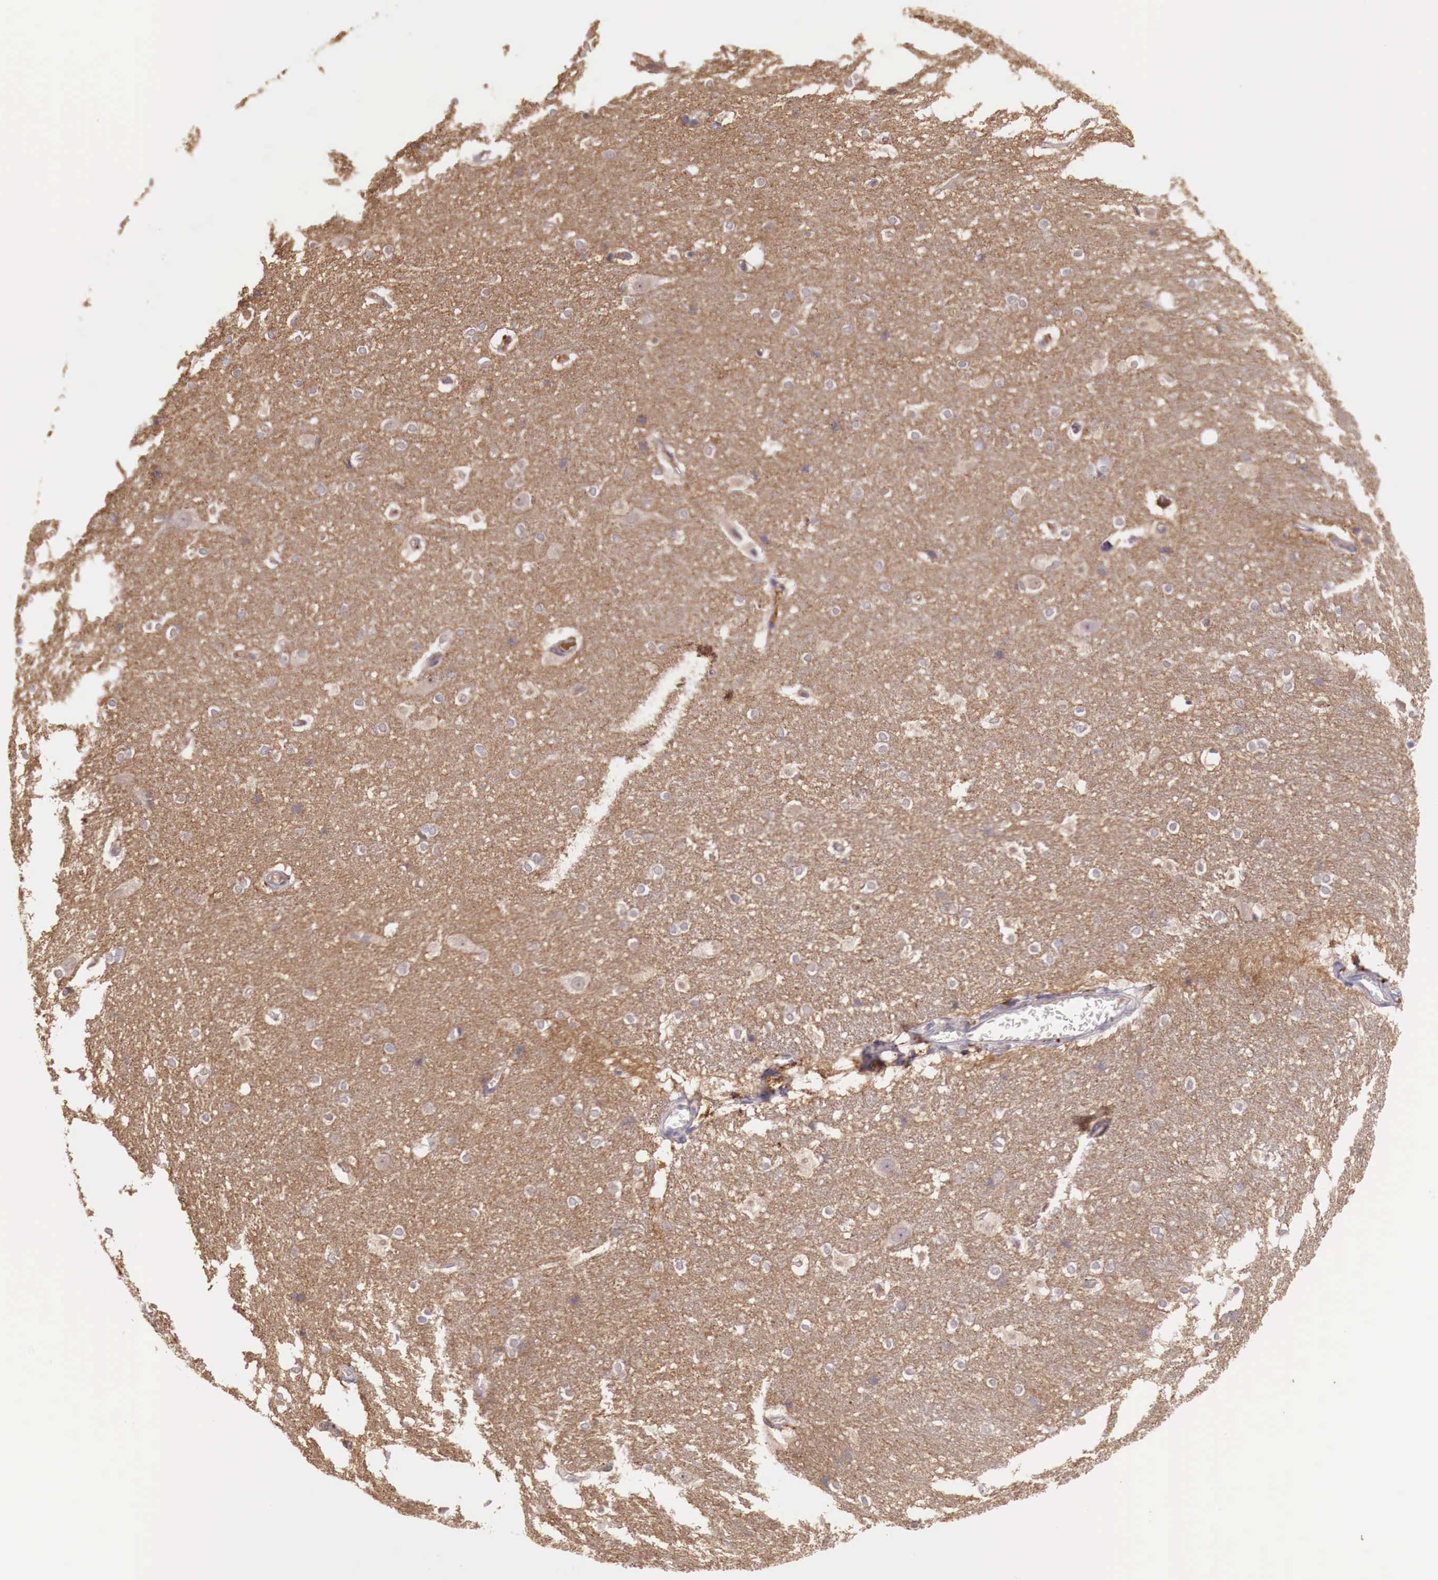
{"staining": {"intensity": "negative", "quantity": "none", "location": "none"}, "tissue": "hippocampus", "cell_type": "Glial cells", "image_type": "normal", "snomed": [{"axis": "morphology", "description": "Normal tissue, NOS"}, {"axis": "topography", "description": "Hippocampus"}], "caption": "The immunohistochemistry (IHC) image has no significant positivity in glial cells of hippocampus.", "gene": "CHRDL1", "patient": {"sex": "female", "age": 19}}